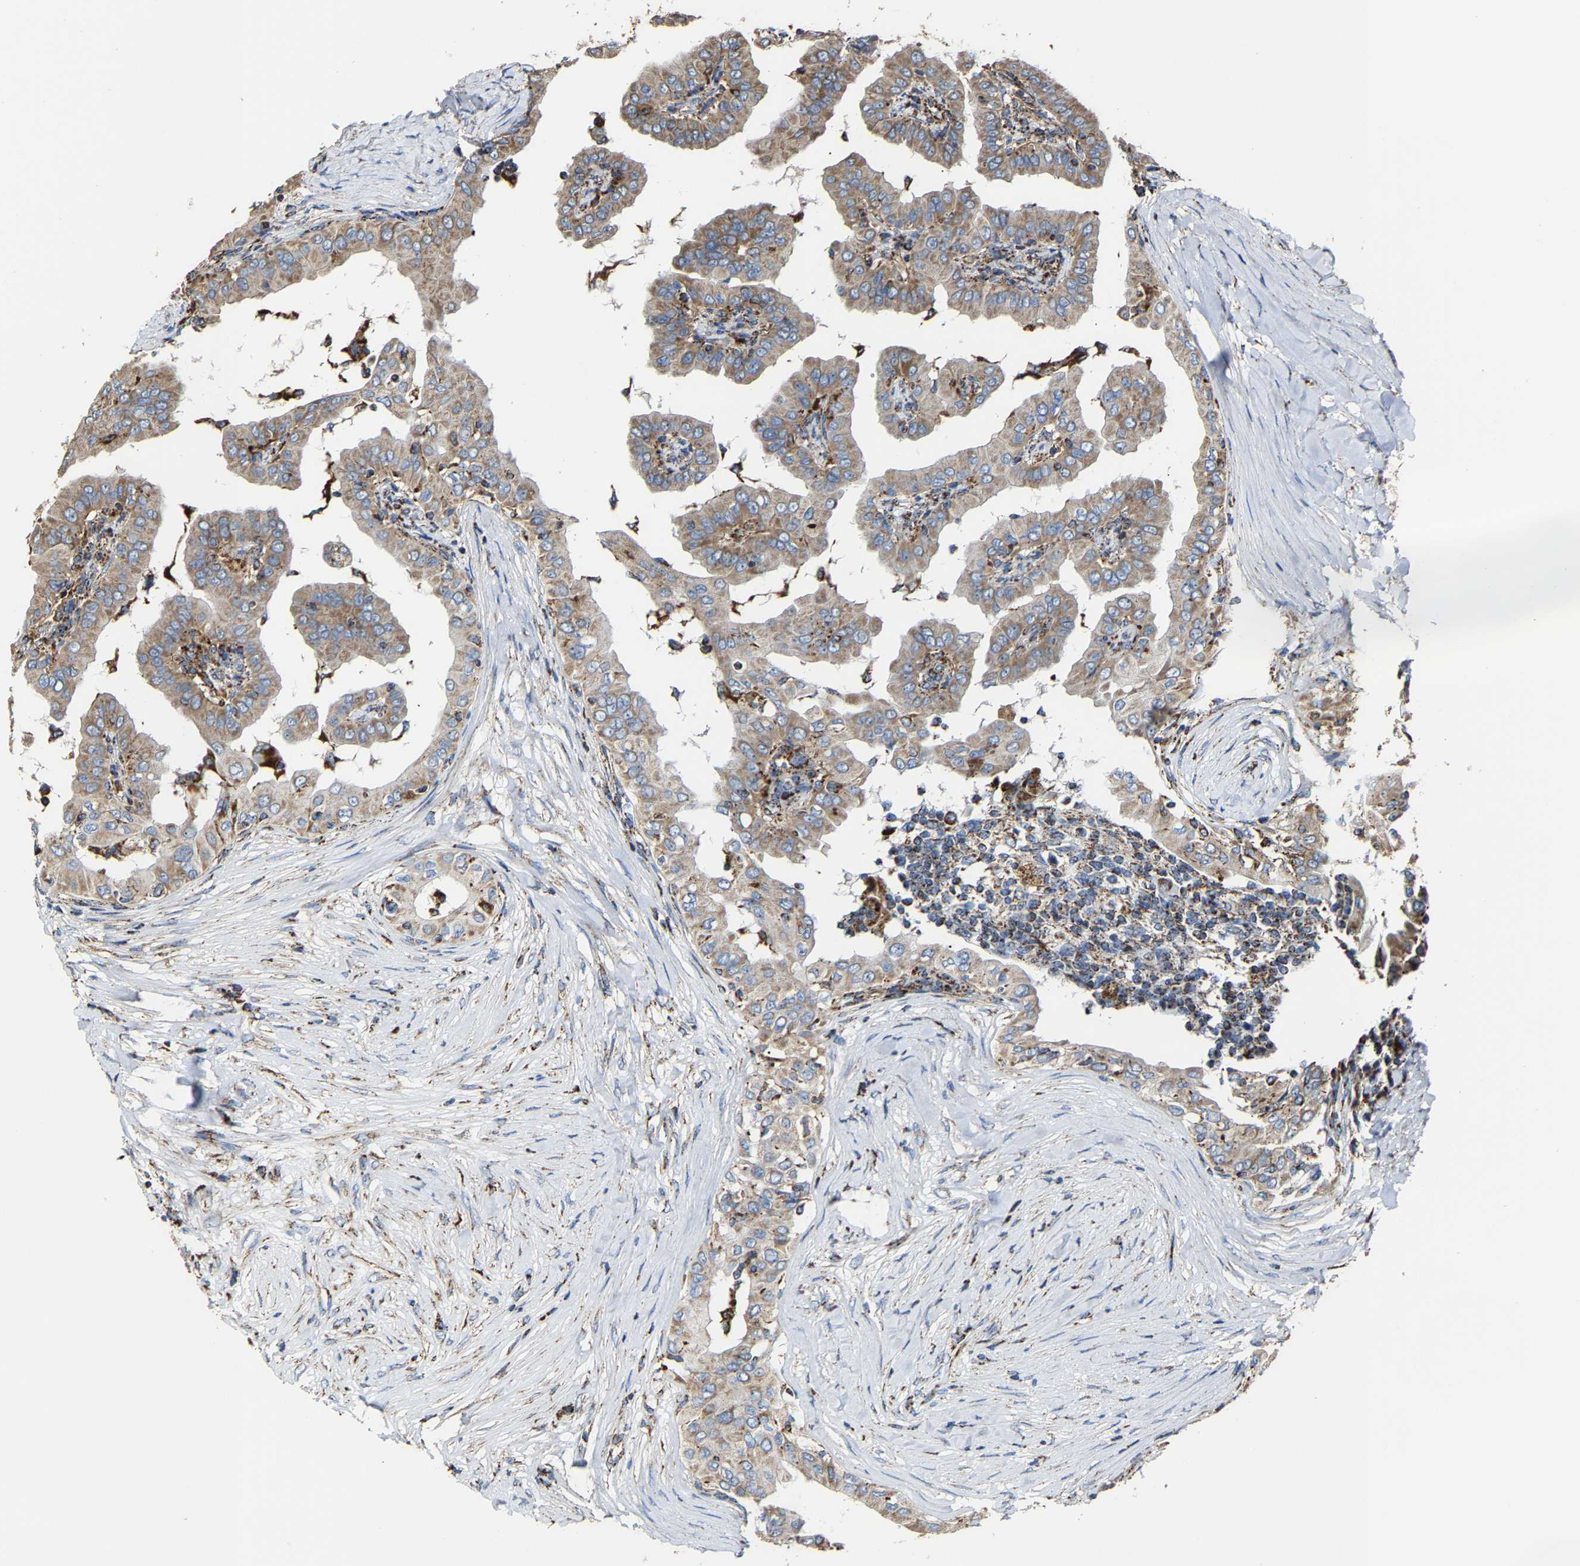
{"staining": {"intensity": "moderate", "quantity": "25%-75%", "location": "cytoplasmic/membranous"}, "tissue": "thyroid cancer", "cell_type": "Tumor cells", "image_type": "cancer", "snomed": [{"axis": "morphology", "description": "Papillary adenocarcinoma, NOS"}, {"axis": "topography", "description": "Thyroid gland"}], "caption": "Protein staining of papillary adenocarcinoma (thyroid) tissue demonstrates moderate cytoplasmic/membranous staining in about 25%-75% of tumor cells.", "gene": "NDUFV3", "patient": {"sex": "male", "age": 33}}